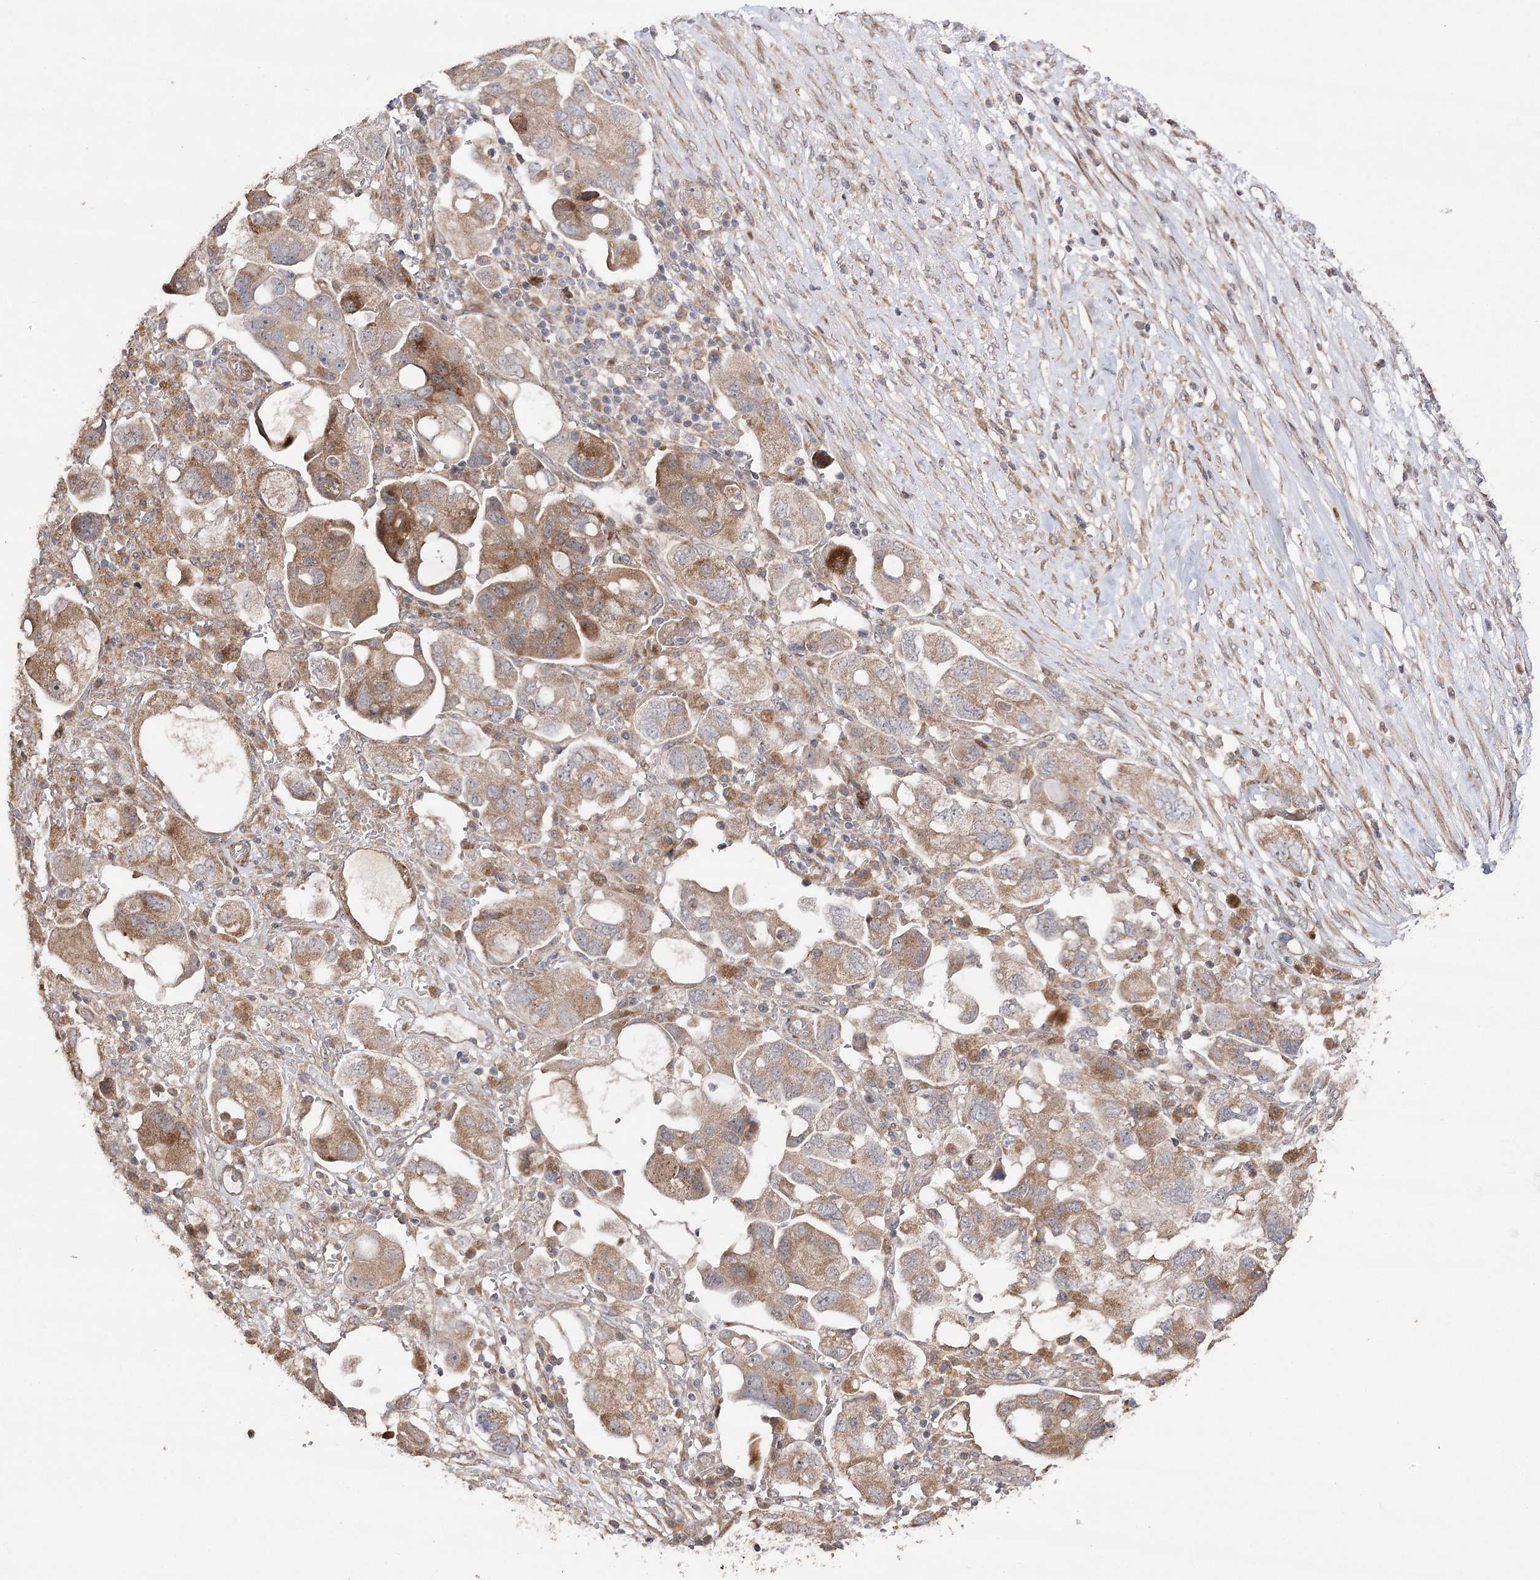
{"staining": {"intensity": "moderate", "quantity": ">75%", "location": "cytoplasmic/membranous"}, "tissue": "ovarian cancer", "cell_type": "Tumor cells", "image_type": "cancer", "snomed": [{"axis": "morphology", "description": "Carcinoma, NOS"}, {"axis": "morphology", "description": "Cystadenocarcinoma, serous, NOS"}, {"axis": "topography", "description": "Ovary"}], "caption": "Protein expression analysis of ovarian cancer displays moderate cytoplasmic/membranous positivity in approximately >75% of tumor cells. (DAB IHC, brown staining for protein, blue staining for nuclei).", "gene": "OBSL1", "patient": {"sex": "female", "age": 69}}